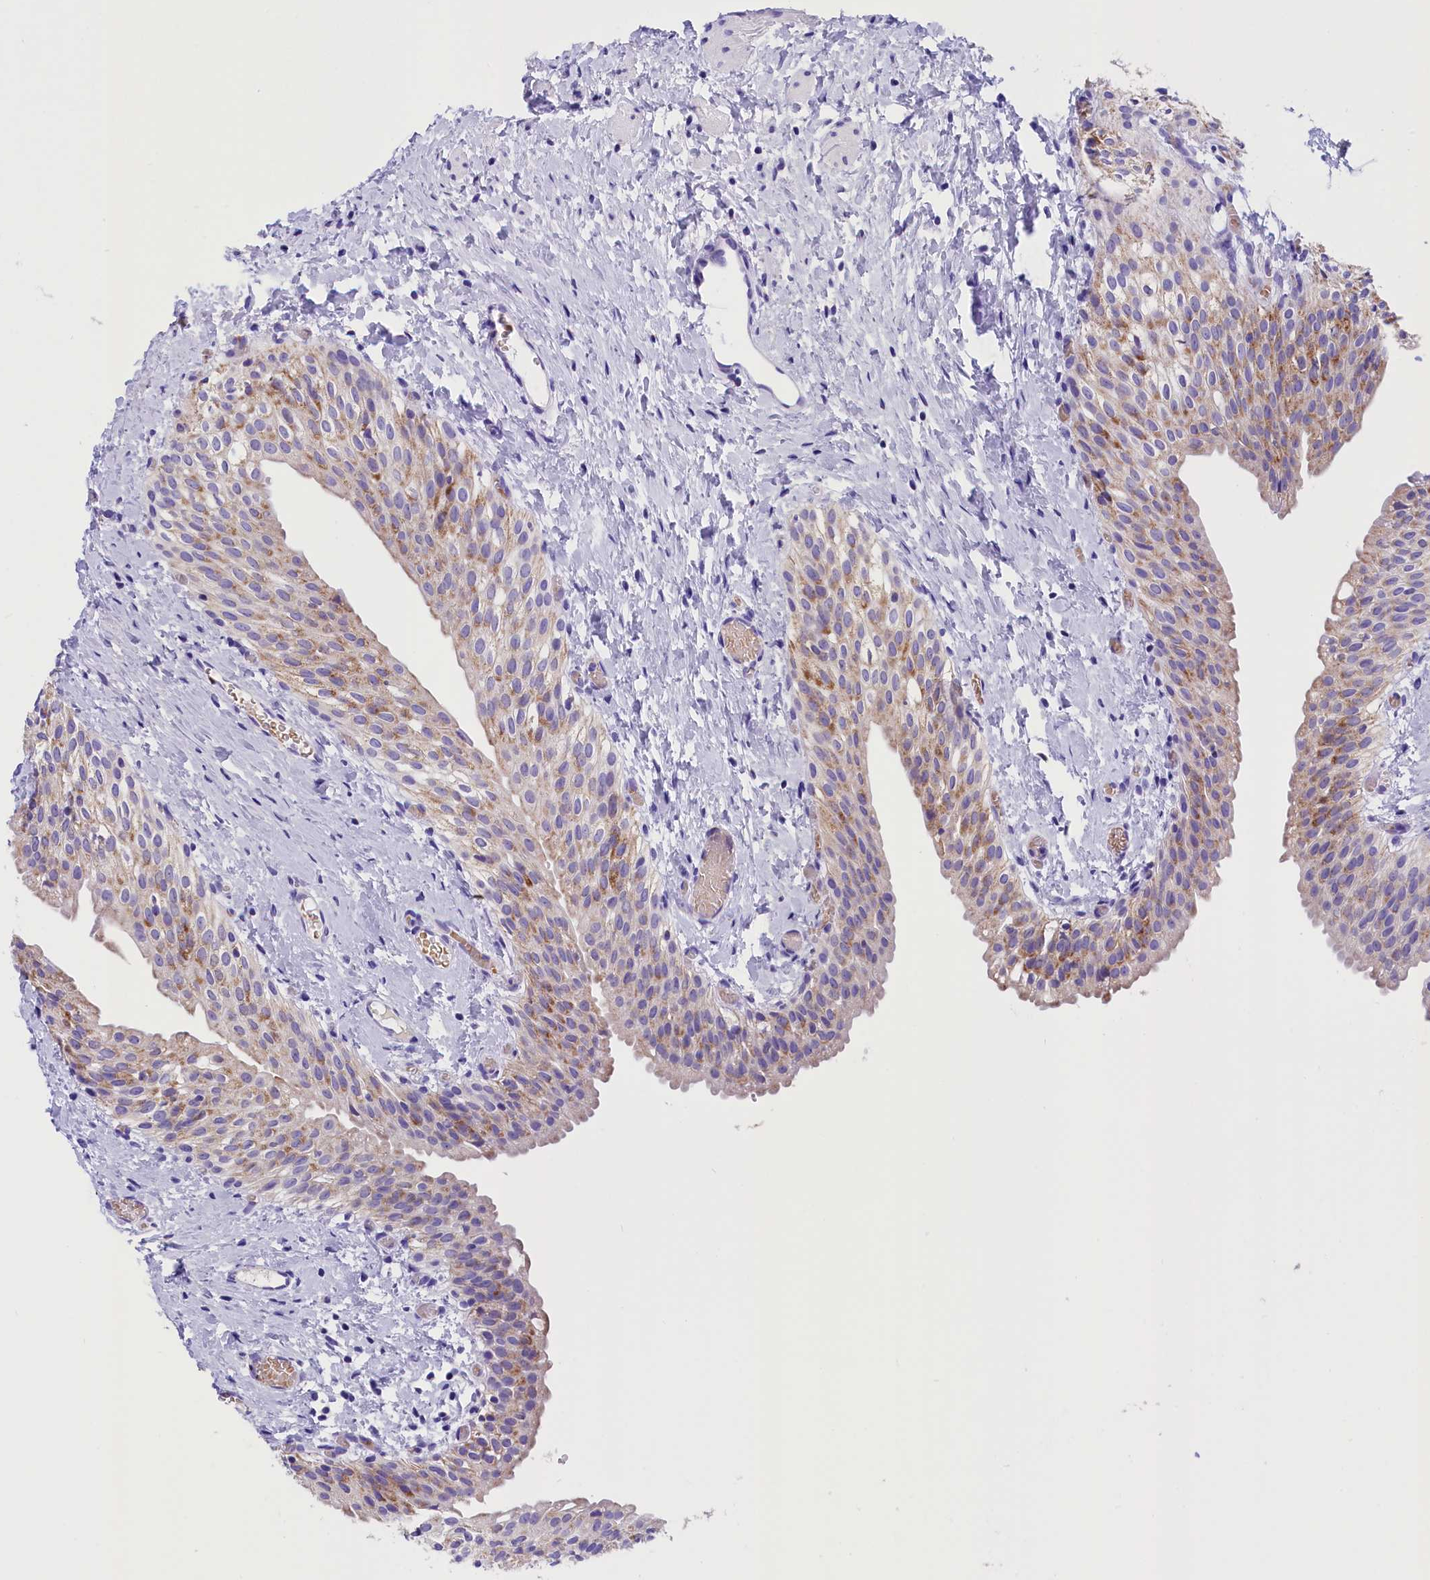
{"staining": {"intensity": "moderate", "quantity": "25%-75%", "location": "cytoplasmic/membranous"}, "tissue": "urinary bladder", "cell_type": "Urothelial cells", "image_type": "normal", "snomed": [{"axis": "morphology", "description": "Normal tissue, NOS"}, {"axis": "topography", "description": "Urinary bladder"}], "caption": "This image reveals immunohistochemistry staining of unremarkable urinary bladder, with medium moderate cytoplasmic/membranous expression in approximately 25%-75% of urothelial cells.", "gene": "ABAT", "patient": {"sex": "male", "age": 1}}